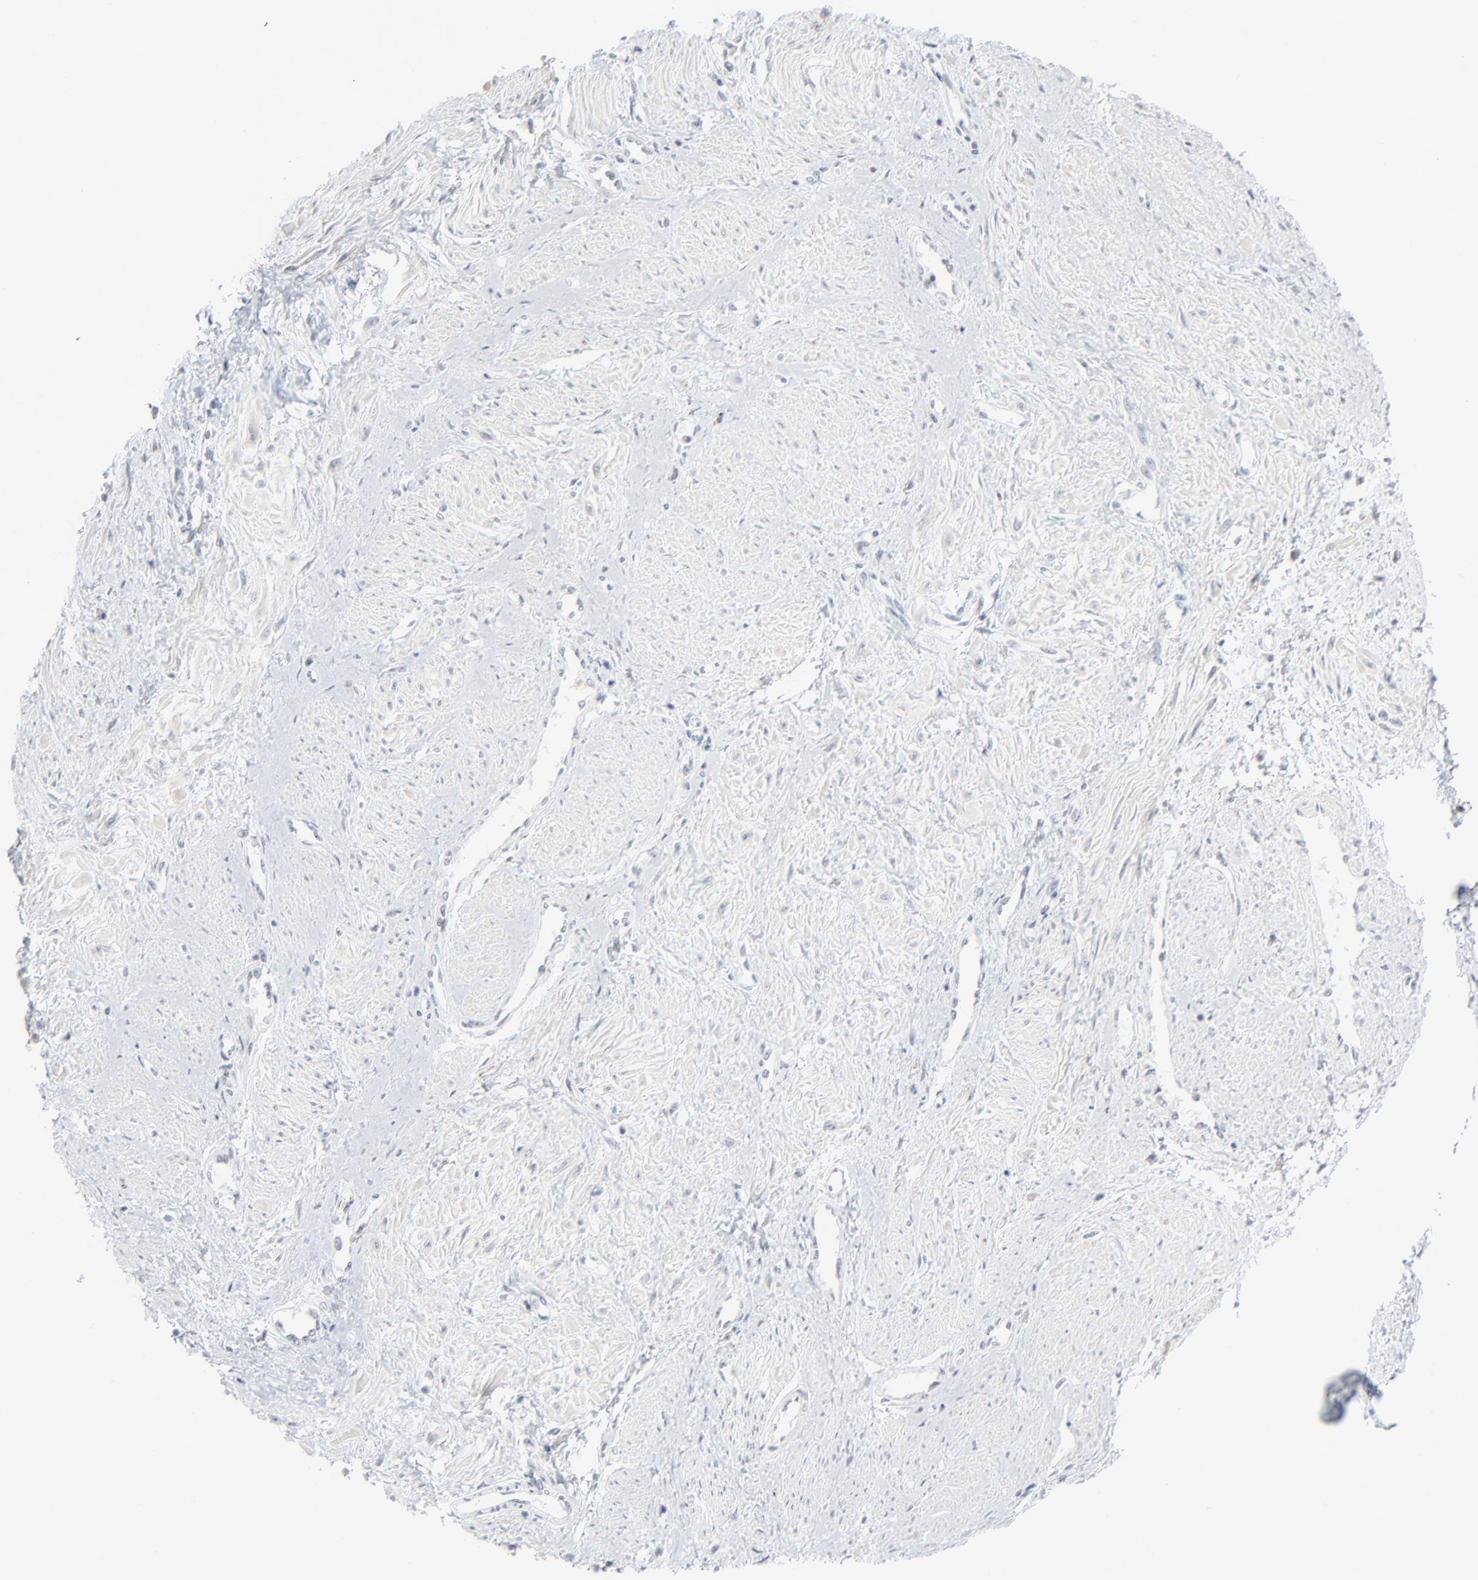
{"staining": {"intensity": "negative", "quantity": "none", "location": "none"}, "tissue": "smooth muscle", "cell_type": "Smooth muscle cells", "image_type": "normal", "snomed": [{"axis": "morphology", "description": "Normal tissue, NOS"}, {"axis": "topography", "description": "Smooth muscle"}, {"axis": "topography", "description": "Uterus"}], "caption": "Human smooth muscle stained for a protein using immunohistochemistry exhibits no staining in smooth muscle cells.", "gene": "MPHOSPH6", "patient": {"sex": "female", "age": 39}}